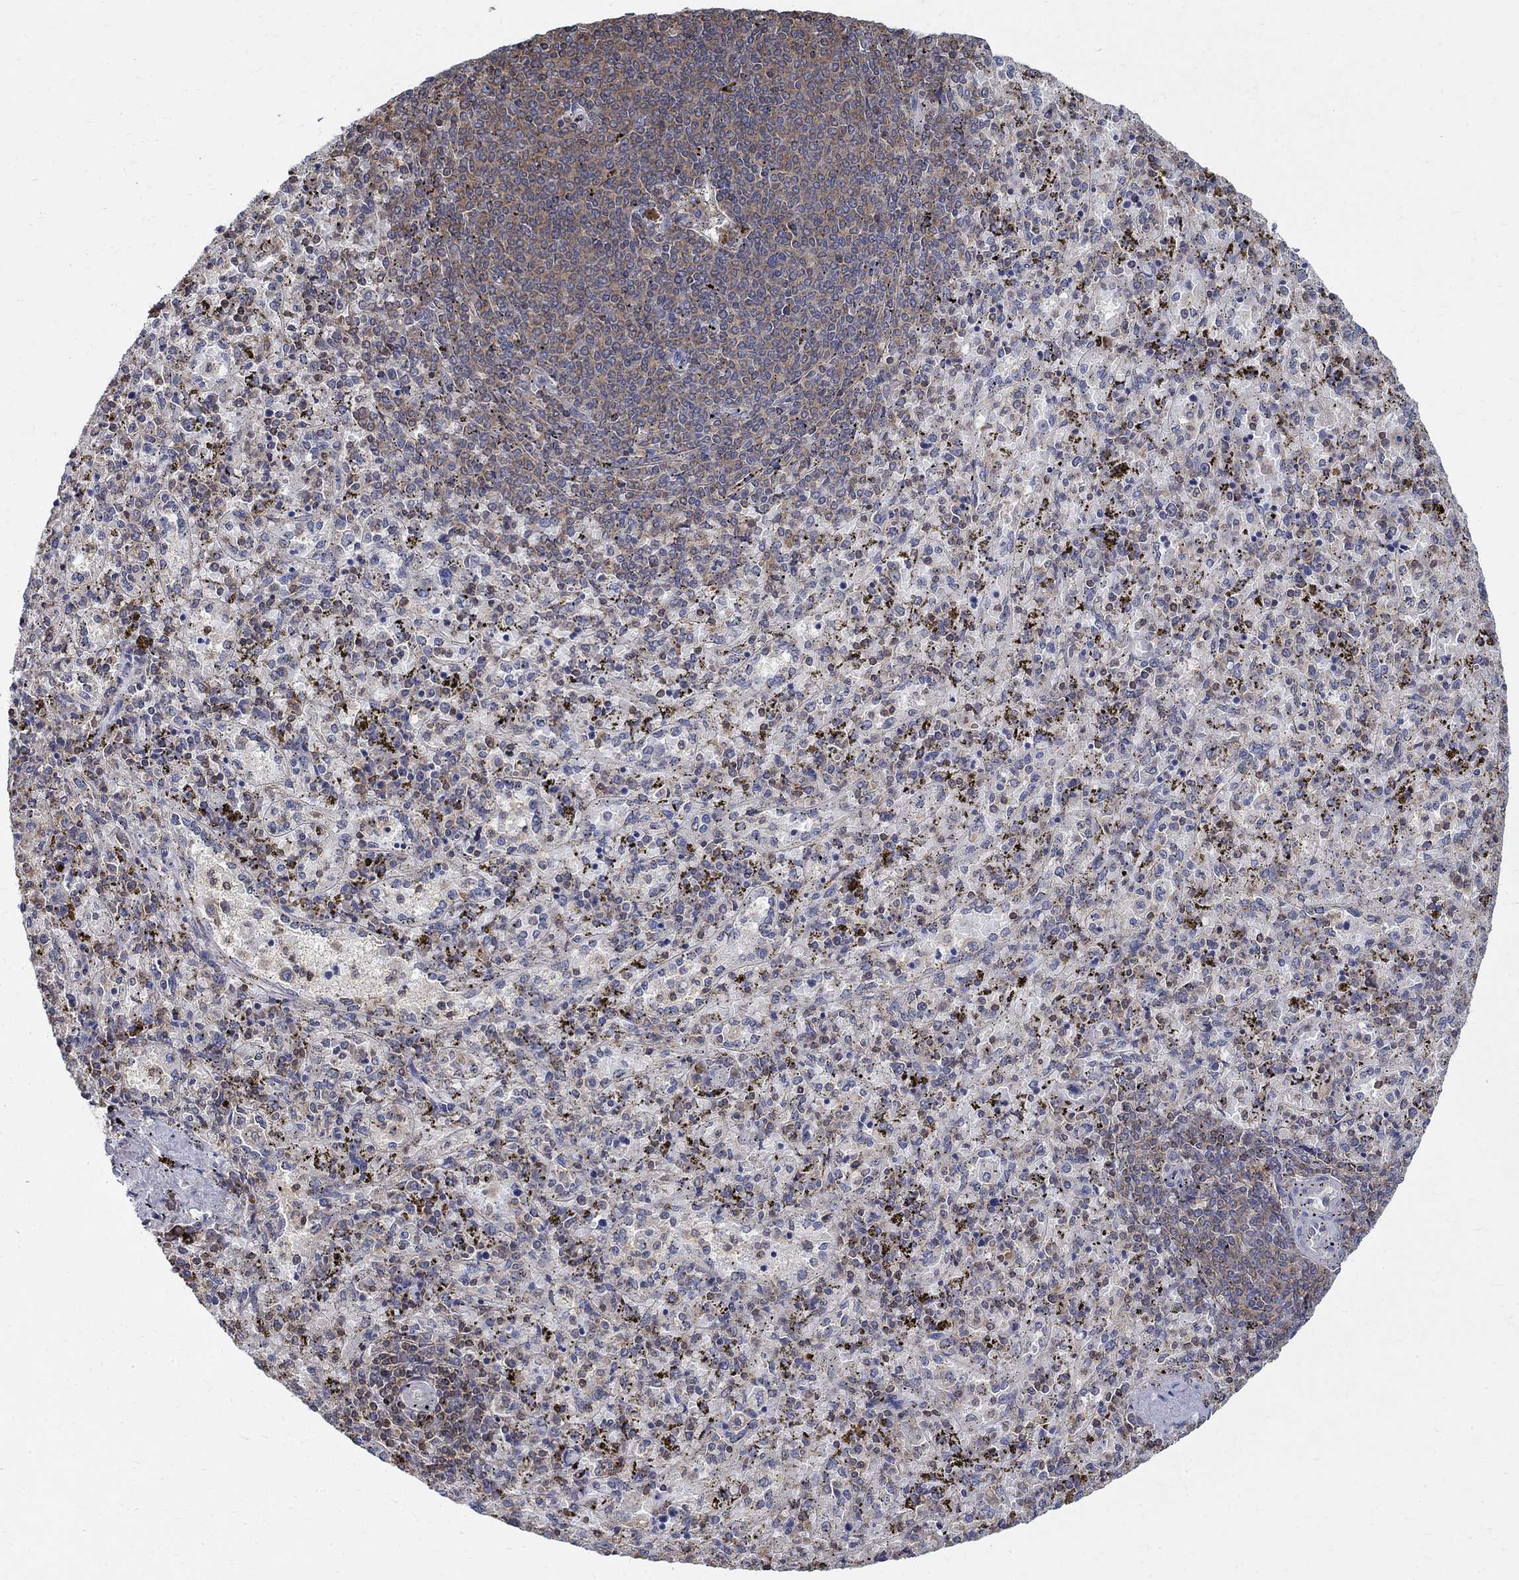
{"staining": {"intensity": "moderate", "quantity": "<25%", "location": "cytoplasmic/membranous"}, "tissue": "spleen", "cell_type": "Cells in red pulp", "image_type": "normal", "snomed": [{"axis": "morphology", "description": "Normal tissue, NOS"}, {"axis": "topography", "description": "Spleen"}], "caption": "Spleen stained with DAB immunohistochemistry exhibits low levels of moderate cytoplasmic/membranous staining in approximately <25% of cells in red pulp.", "gene": "AGAP2", "patient": {"sex": "female", "age": 50}}